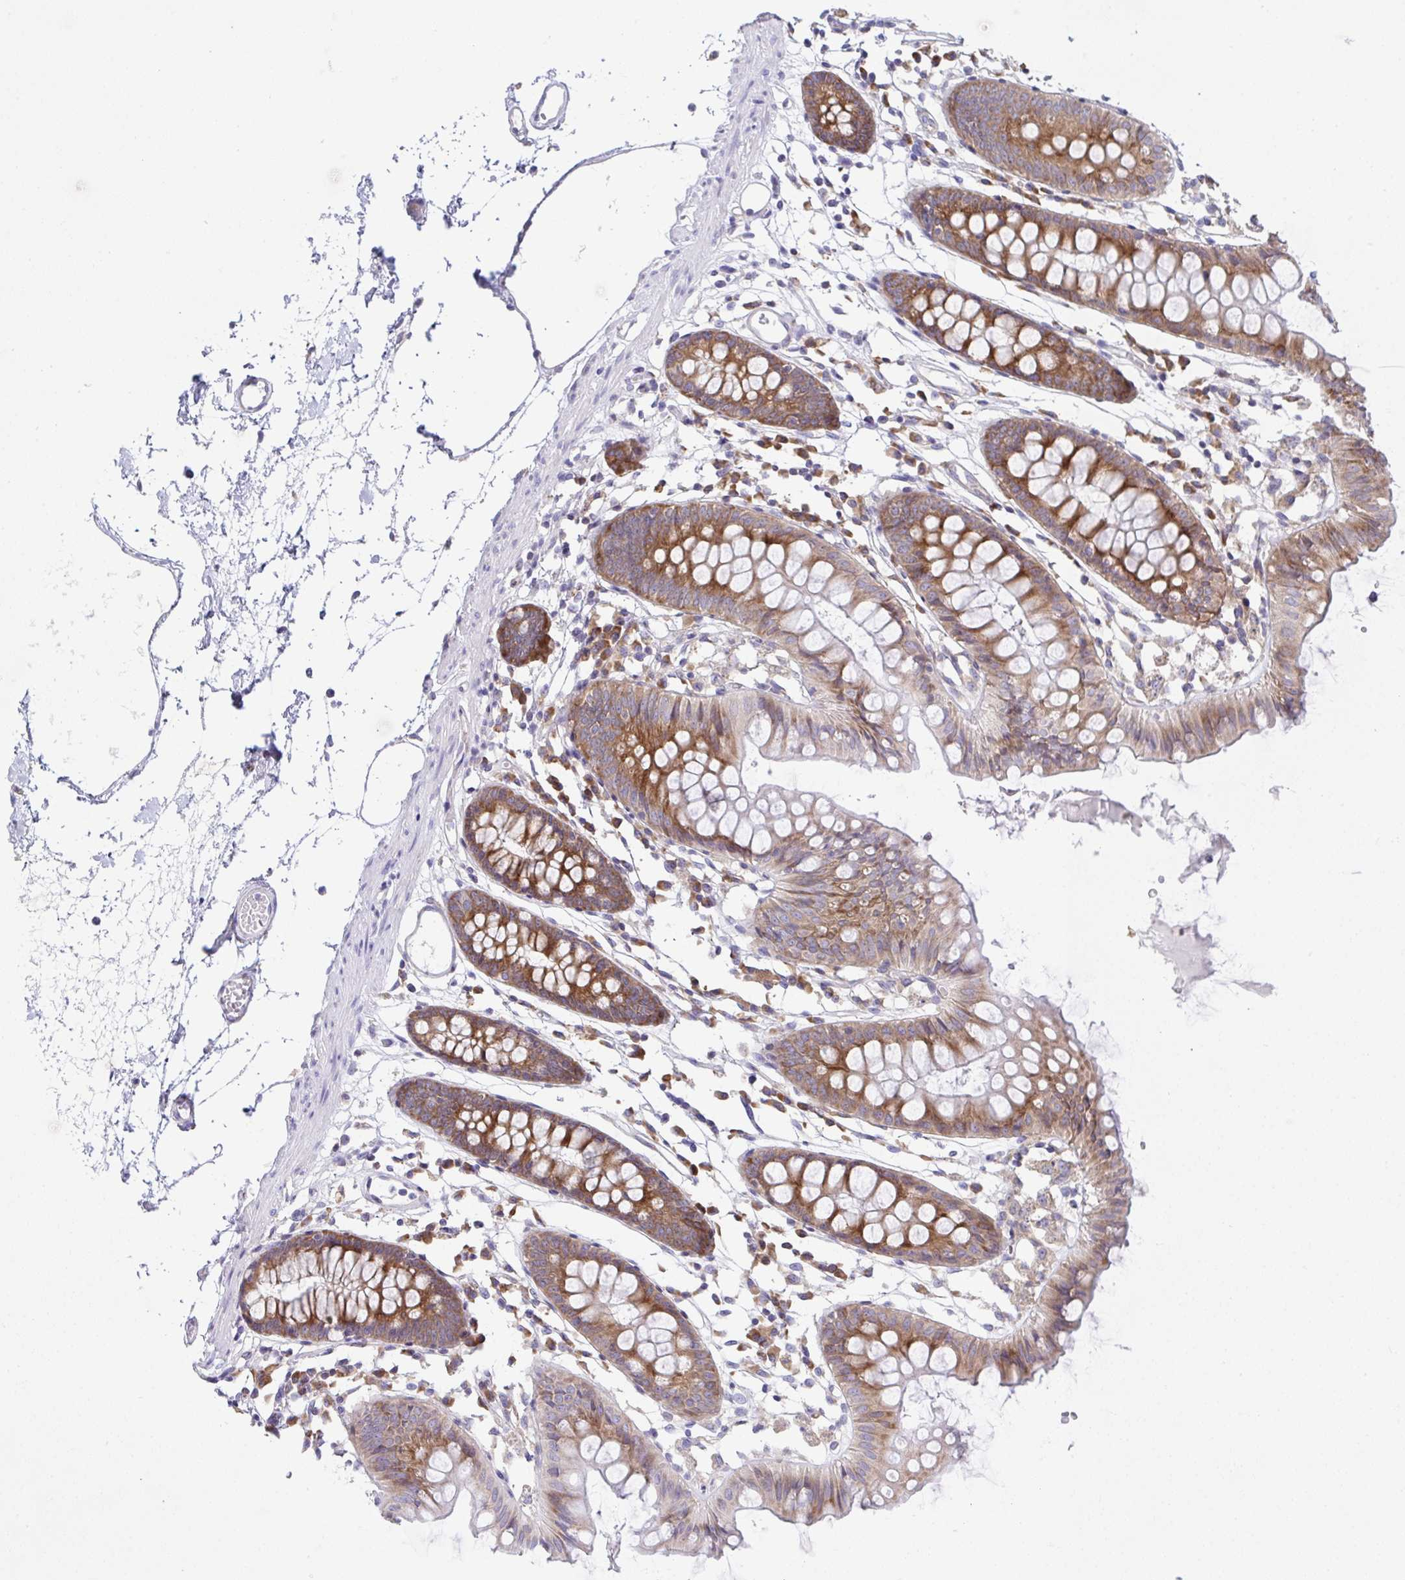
{"staining": {"intensity": "weak", "quantity": "<25%", "location": "cytoplasmic/membranous"}, "tissue": "colon", "cell_type": "Endothelial cells", "image_type": "normal", "snomed": [{"axis": "morphology", "description": "Normal tissue, NOS"}, {"axis": "topography", "description": "Colon"}], "caption": "Protein analysis of normal colon reveals no significant expression in endothelial cells. (DAB (3,3'-diaminobenzidine) immunohistochemistry (IHC) with hematoxylin counter stain).", "gene": "FAU", "patient": {"sex": "female", "age": 84}}